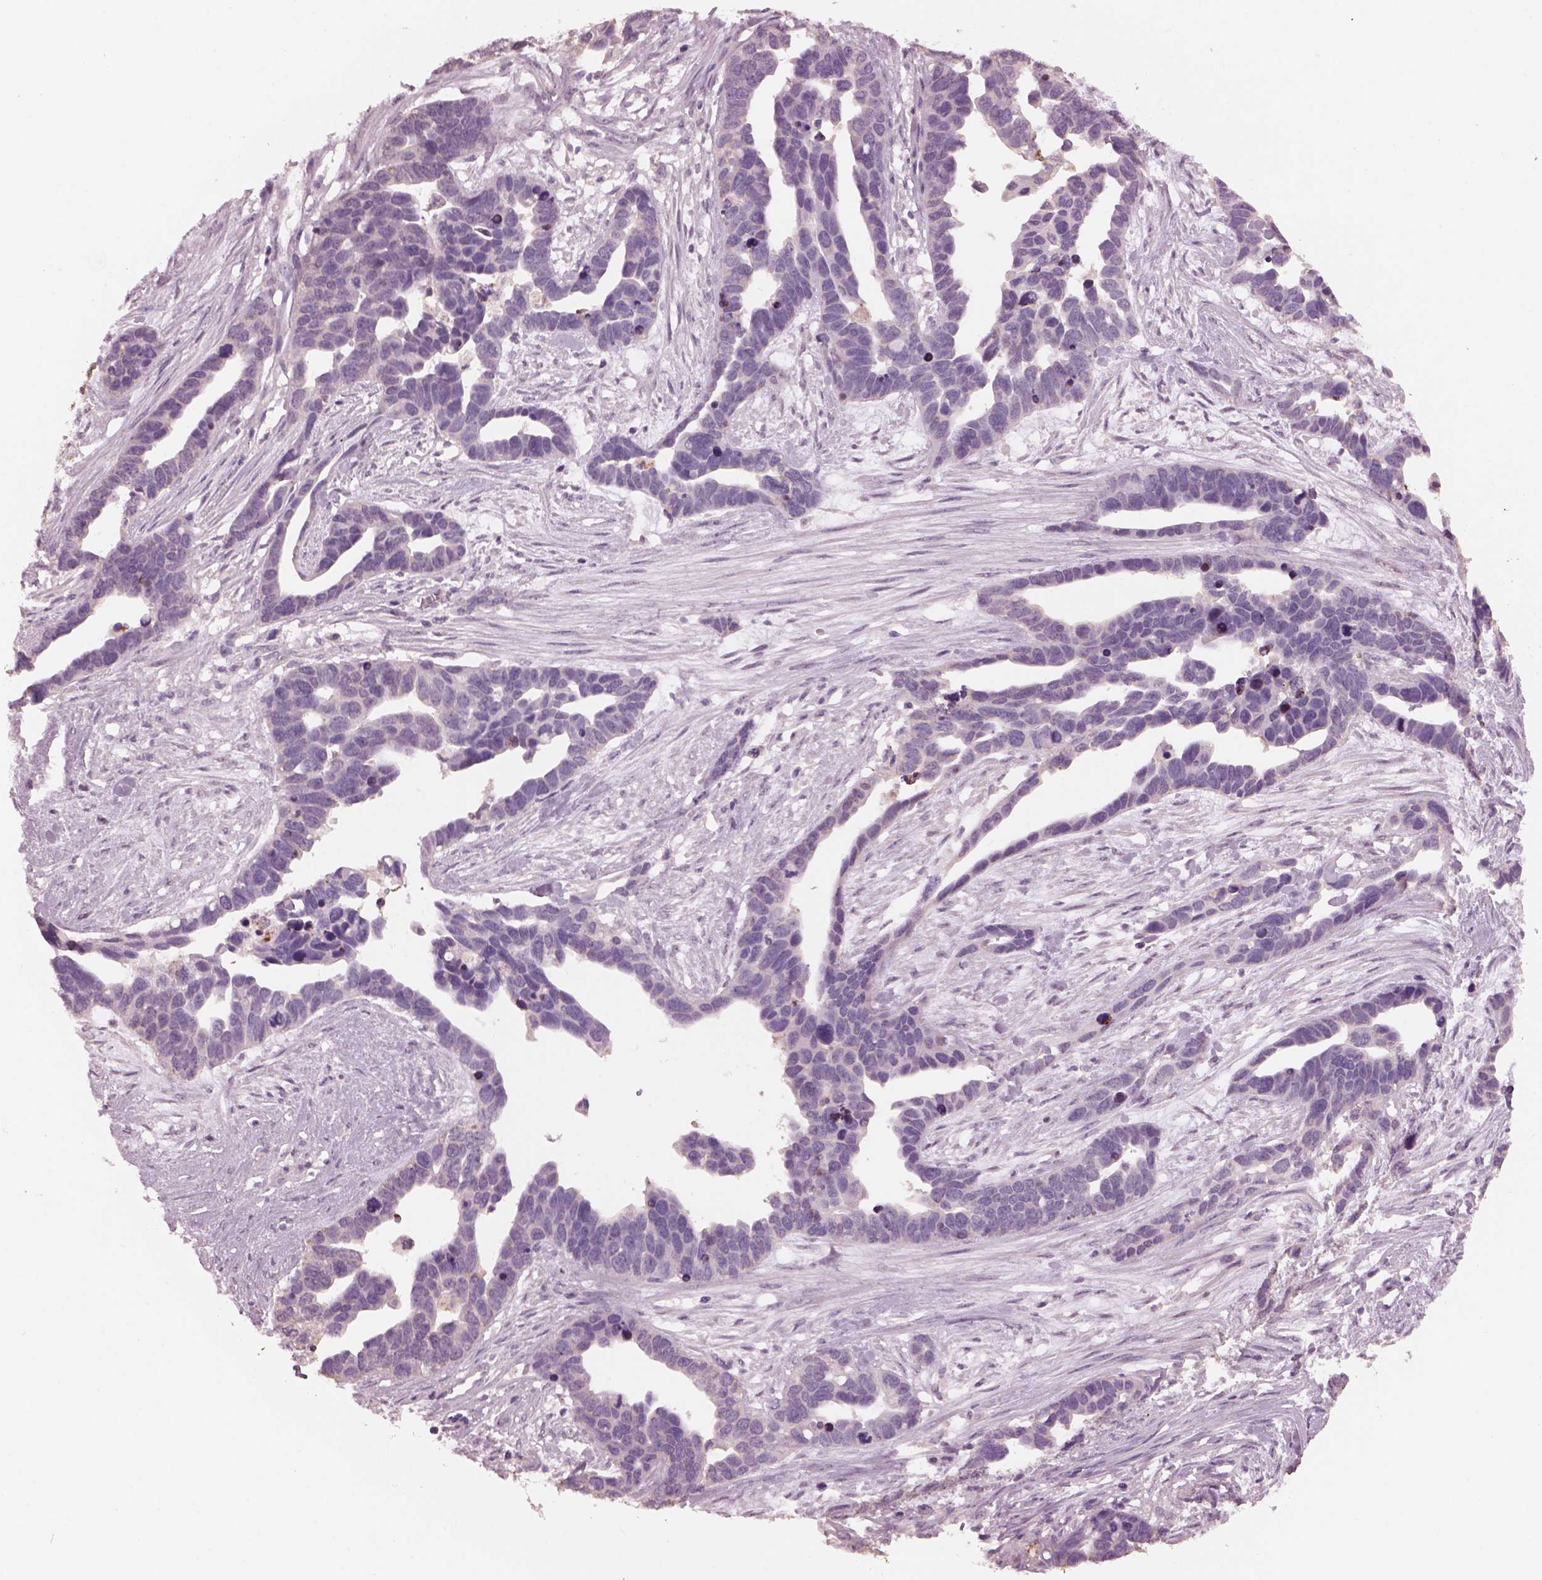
{"staining": {"intensity": "negative", "quantity": "none", "location": "none"}, "tissue": "ovarian cancer", "cell_type": "Tumor cells", "image_type": "cancer", "snomed": [{"axis": "morphology", "description": "Cystadenocarcinoma, serous, NOS"}, {"axis": "topography", "description": "Ovary"}], "caption": "Tumor cells show no significant staining in ovarian cancer.", "gene": "SRI", "patient": {"sex": "female", "age": 54}}